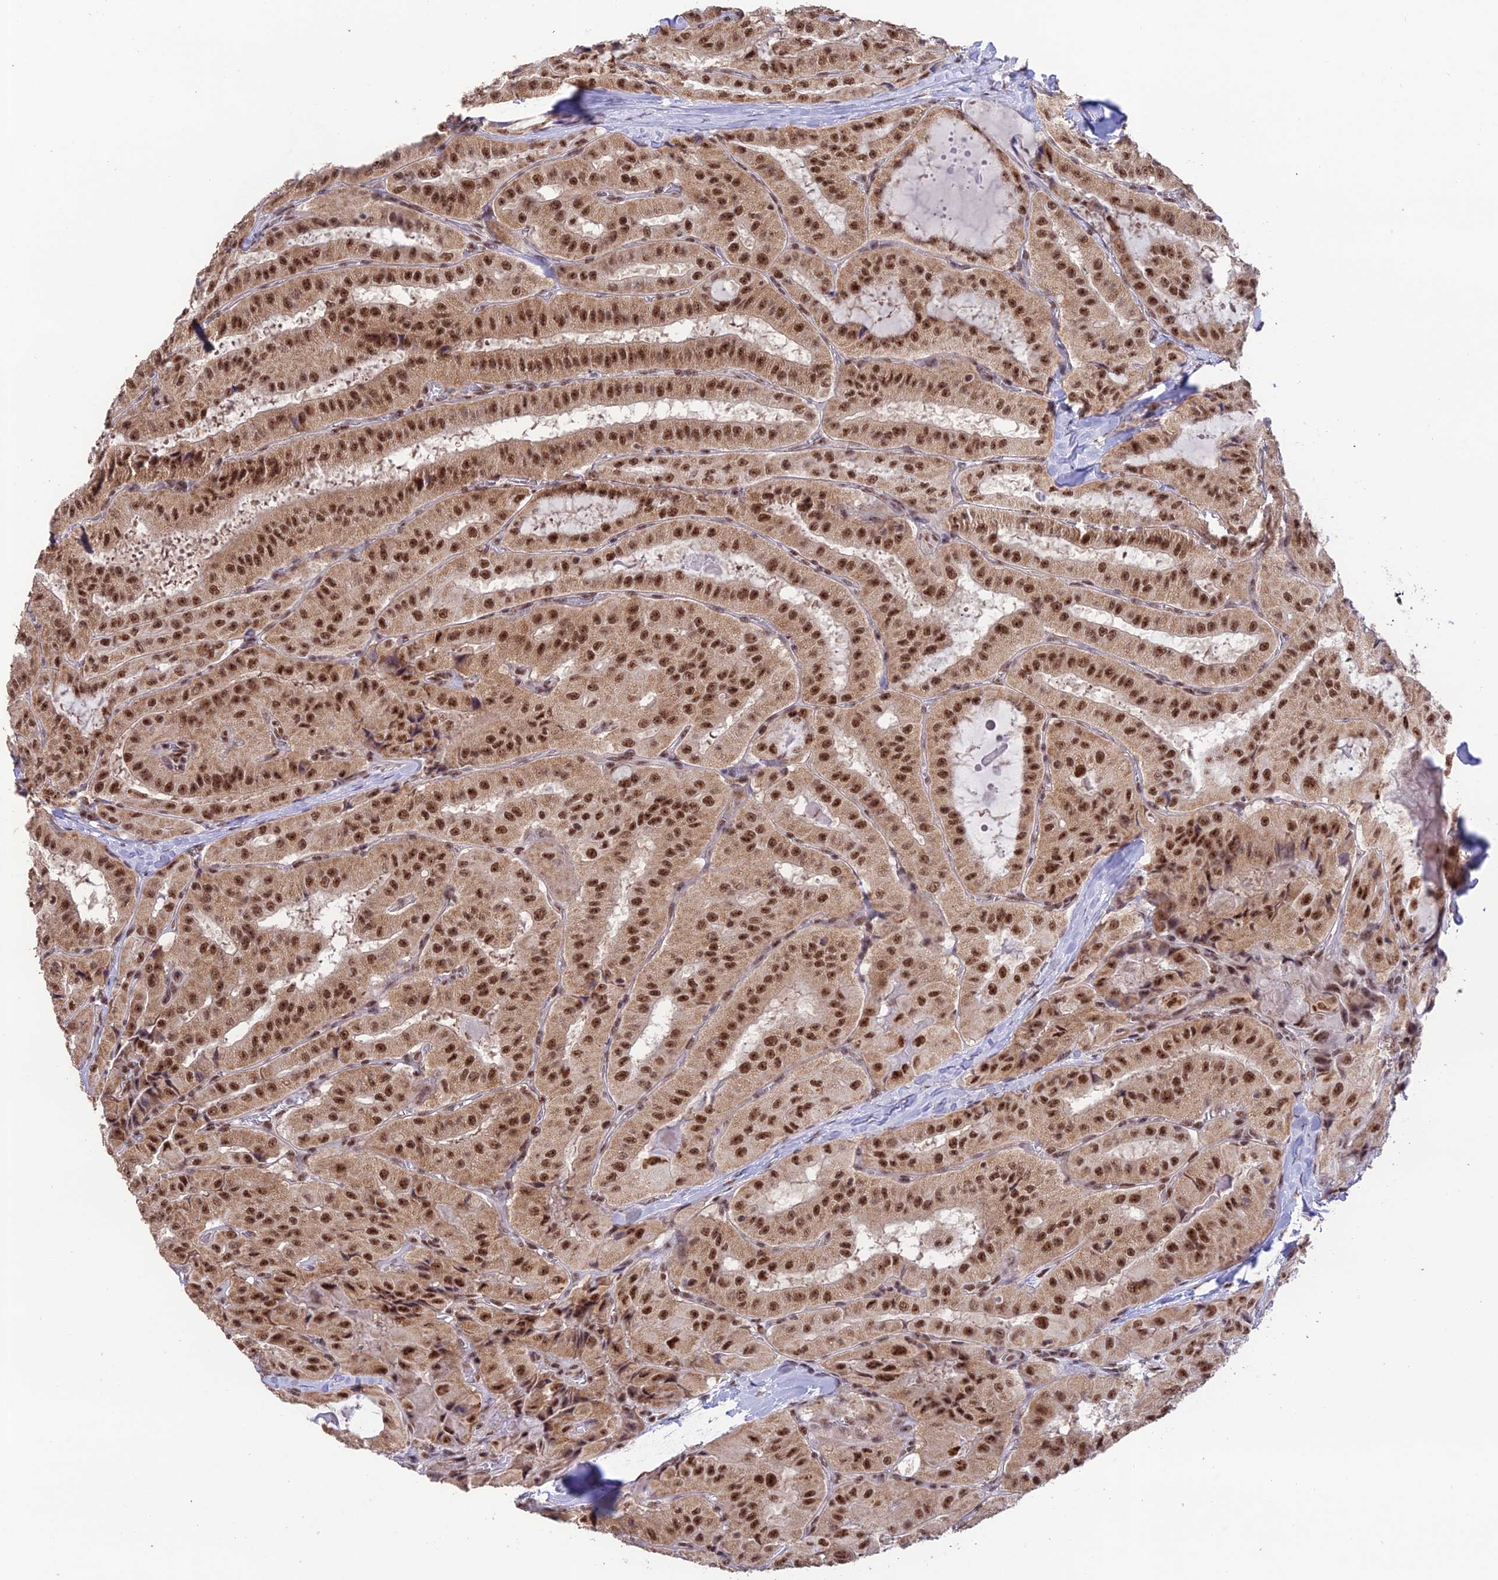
{"staining": {"intensity": "moderate", "quantity": ">75%", "location": "cytoplasmic/membranous,nuclear"}, "tissue": "thyroid cancer", "cell_type": "Tumor cells", "image_type": "cancer", "snomed": [{"axis": "morphology", "description": "Normal tissue, NOS"}, {"axis": "morphology", "description": "Papillary adenocarcinoma, NOS"}, {"axis": "topography", "description": "Thyroid gland"}], "caption": "Papillary adenocarcinoma (thyroid) tissue displays moderate cytoplasmic/membranous and nuclear expression in about >75% of tumor cells, visualized by immunohistochemistry. (brown staining indicates protein expression, while blue staining denotes nuclei).", "gene": "THOC7", "patient": {"sex": "female", "age": 59}}